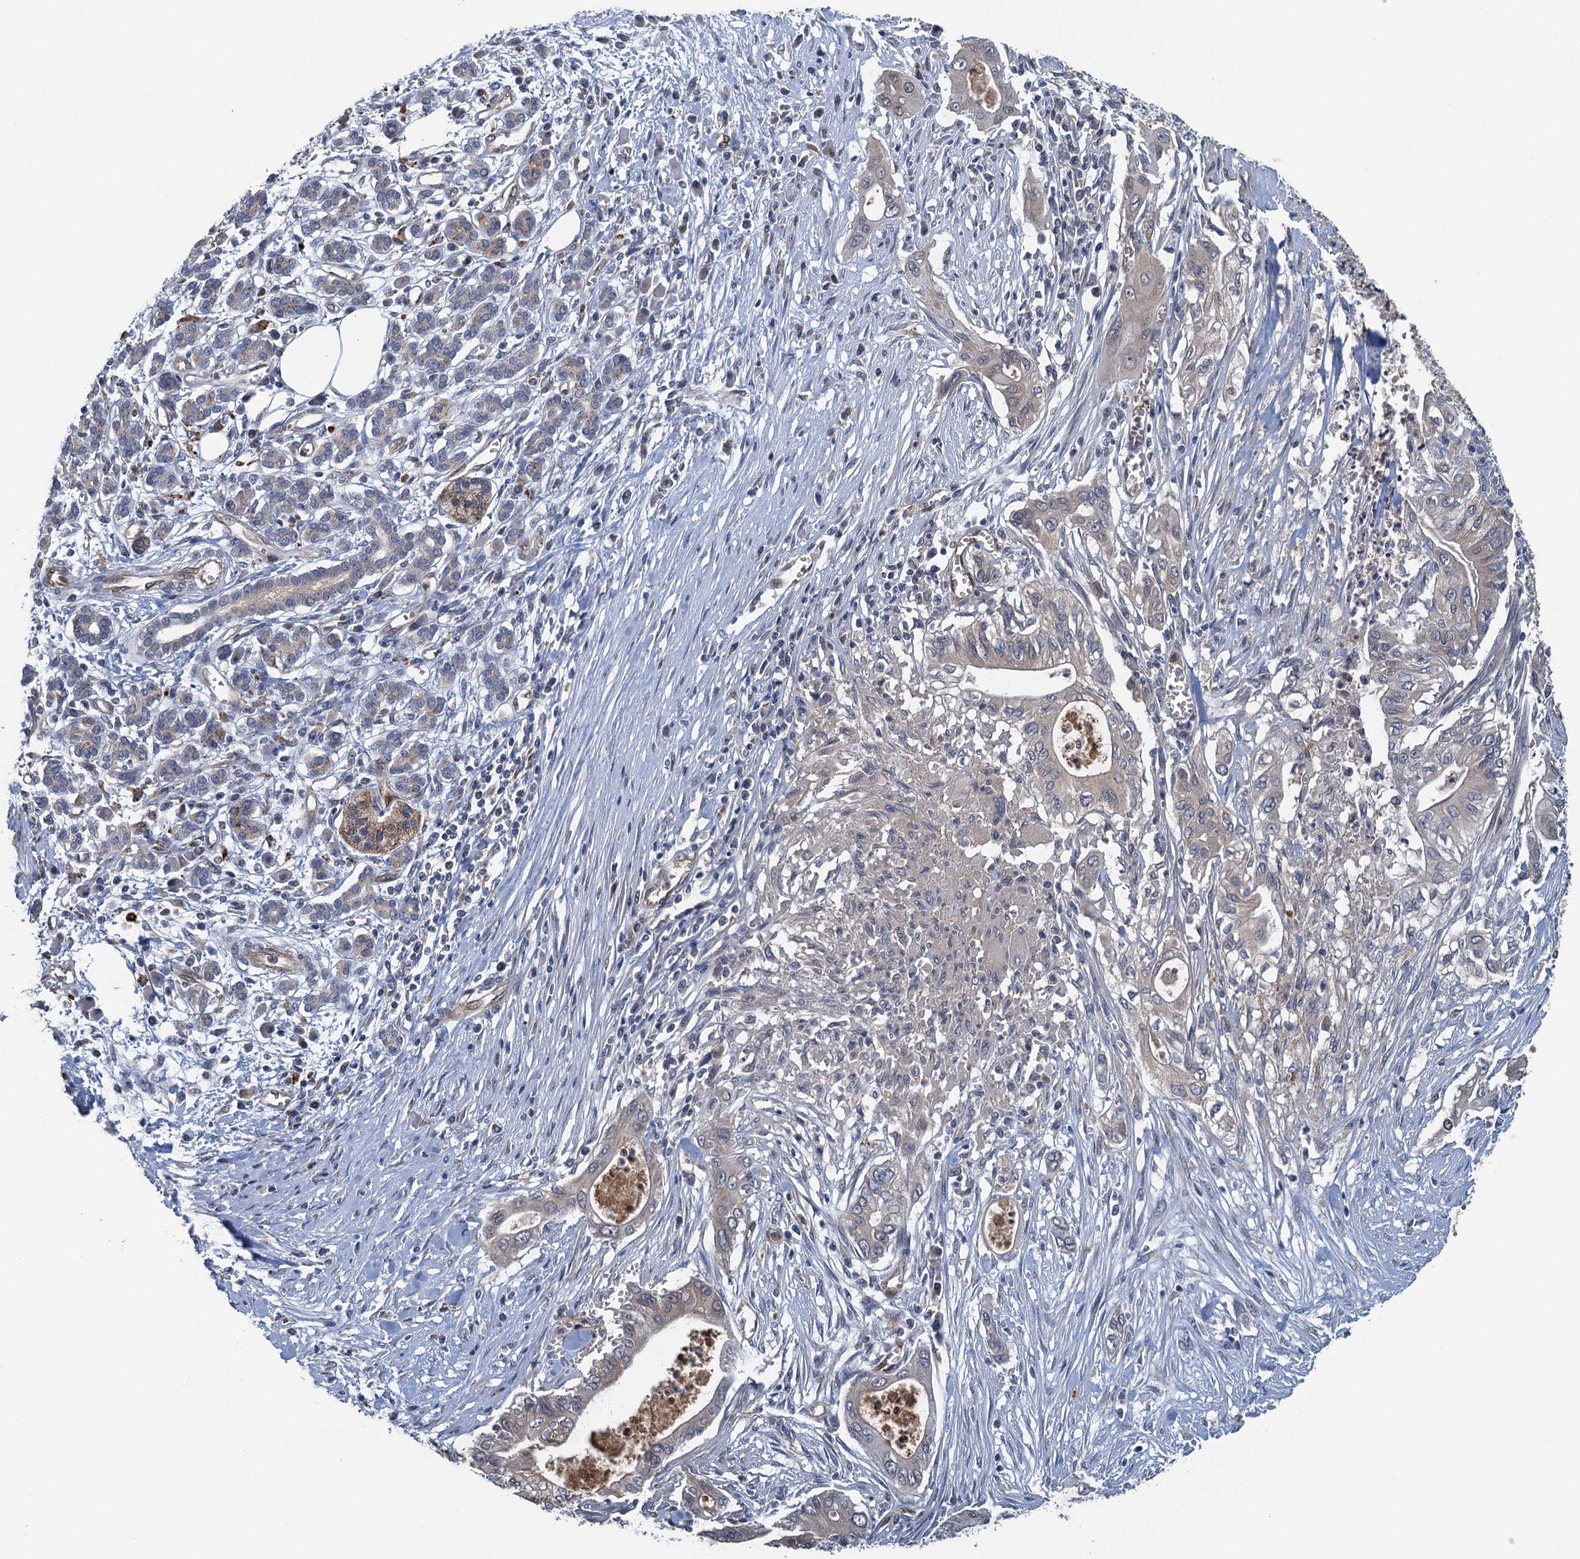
{"staining": {"intensity": "negative", "quantity": "none", "location": "none"}, "tissue": "pancreatic cancer", "cell_type": "Tumor cells", "image_type": "cancer", "snomed": [{"axis": "morphology", "description": "Adenocarcinoma, NOS"}, {"axis": "topography", "description": "Pancreas"}], "caption": "Protein analysis of pancreatic adenocarcinoma demonstrates no significant positivity in tumor cells.", "gene": "KBTBD8", "patient": {"sex": "male", "age": 58}}